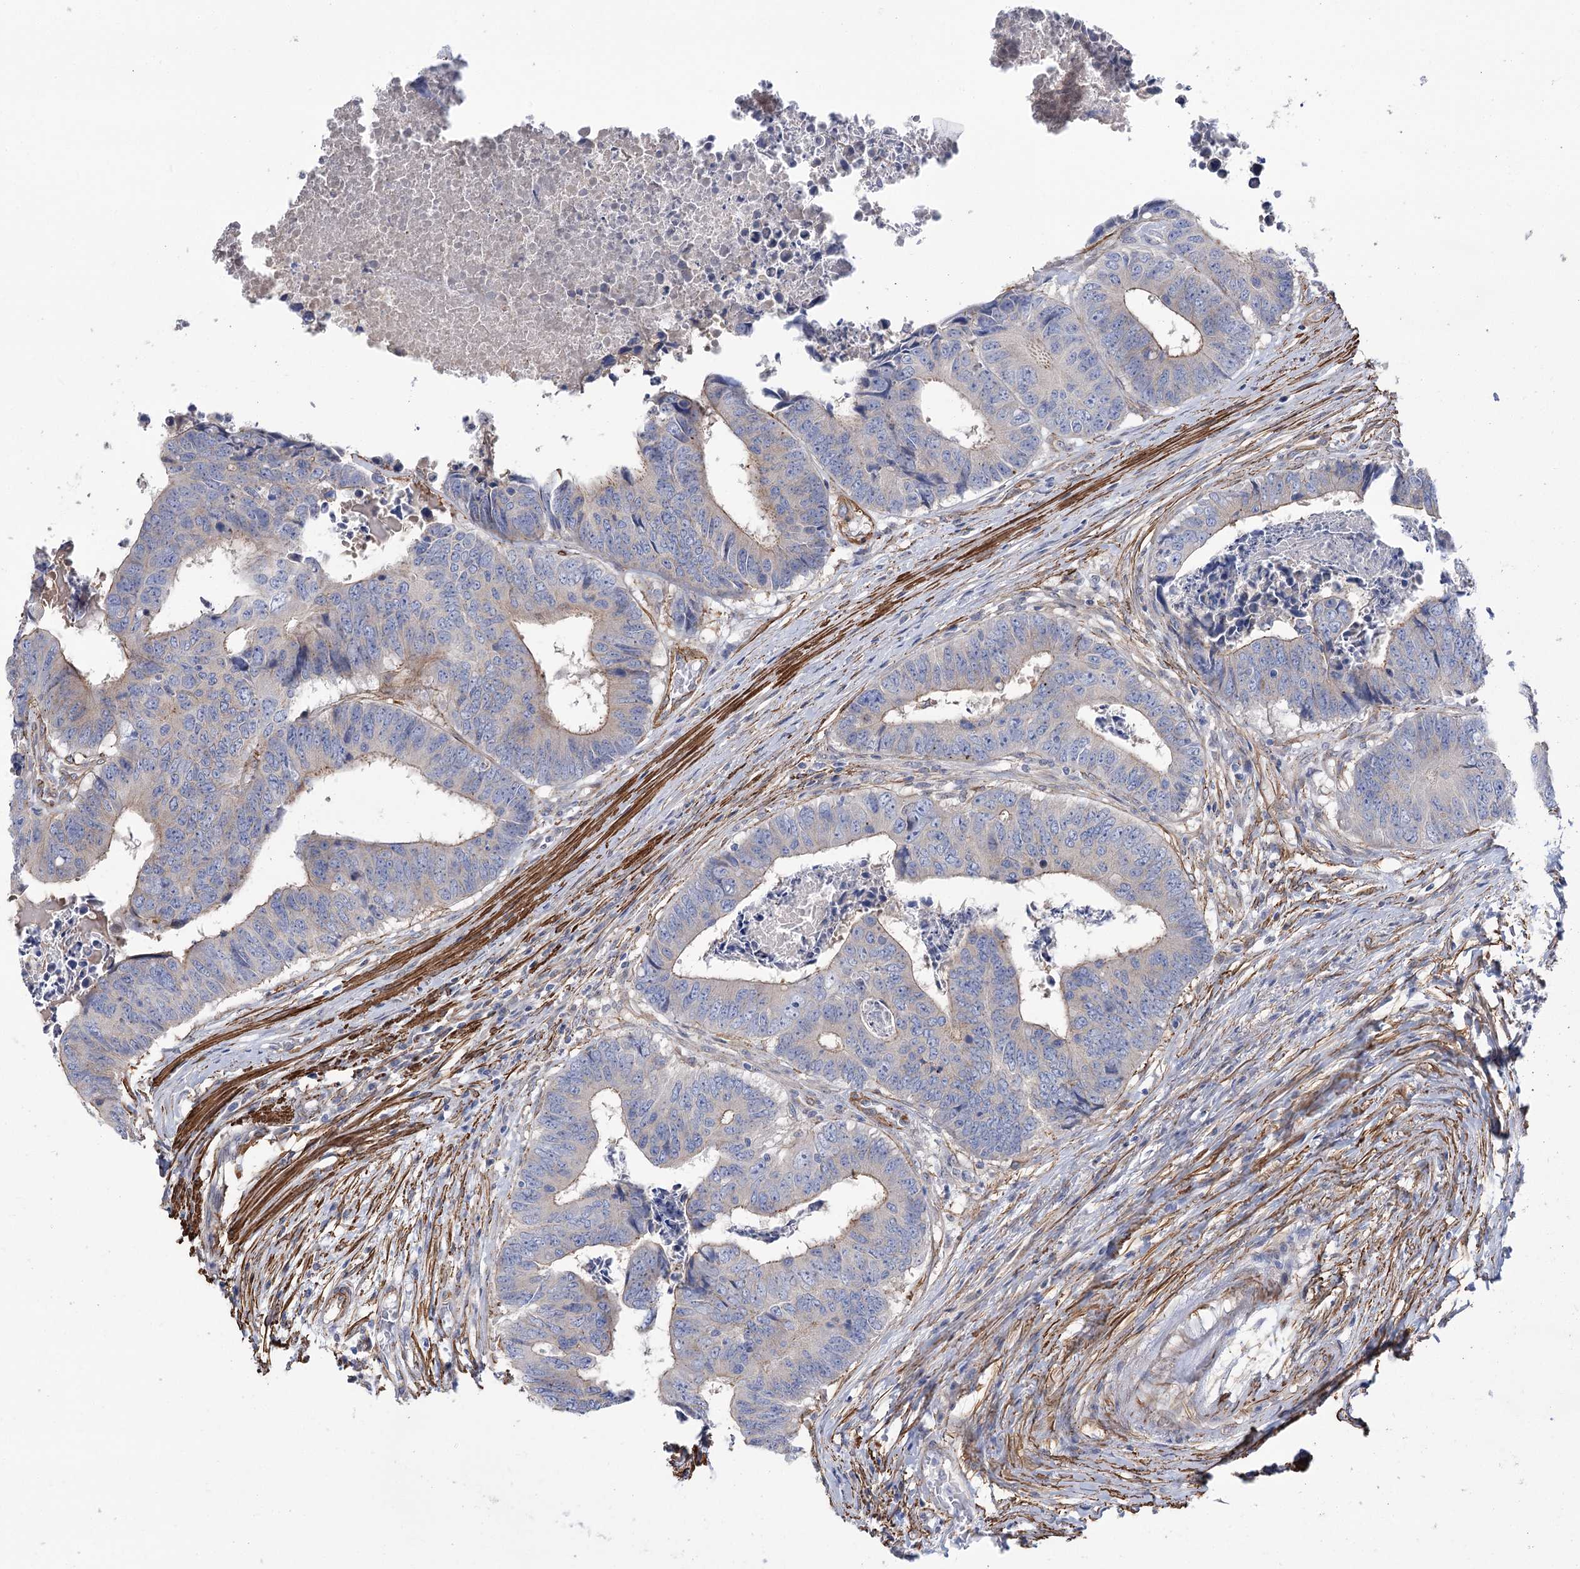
{"staining": {"intensity": "negative", "quantity": "none", "location": "none"}, "tissue": "colorectal cancer", "cell_type": "Tumor cells", "image_type": "cancer", "snomed": [{"axis": "morphology", "description": "Adenocarcinoma, NOS"}, {"axis": "topography", "description": "Rectum"}], "caption": "This is a photomicrograph of immunohistochemistry staining of adenocarcinoma (colorectal), which shows no positivity in tumor cells. (DAB (3,3'-diaminobenzidine) IHC with hematoxylin counter stain).", "gene": "WASHC3", "patient": {"sex": "male", "age": 84}}